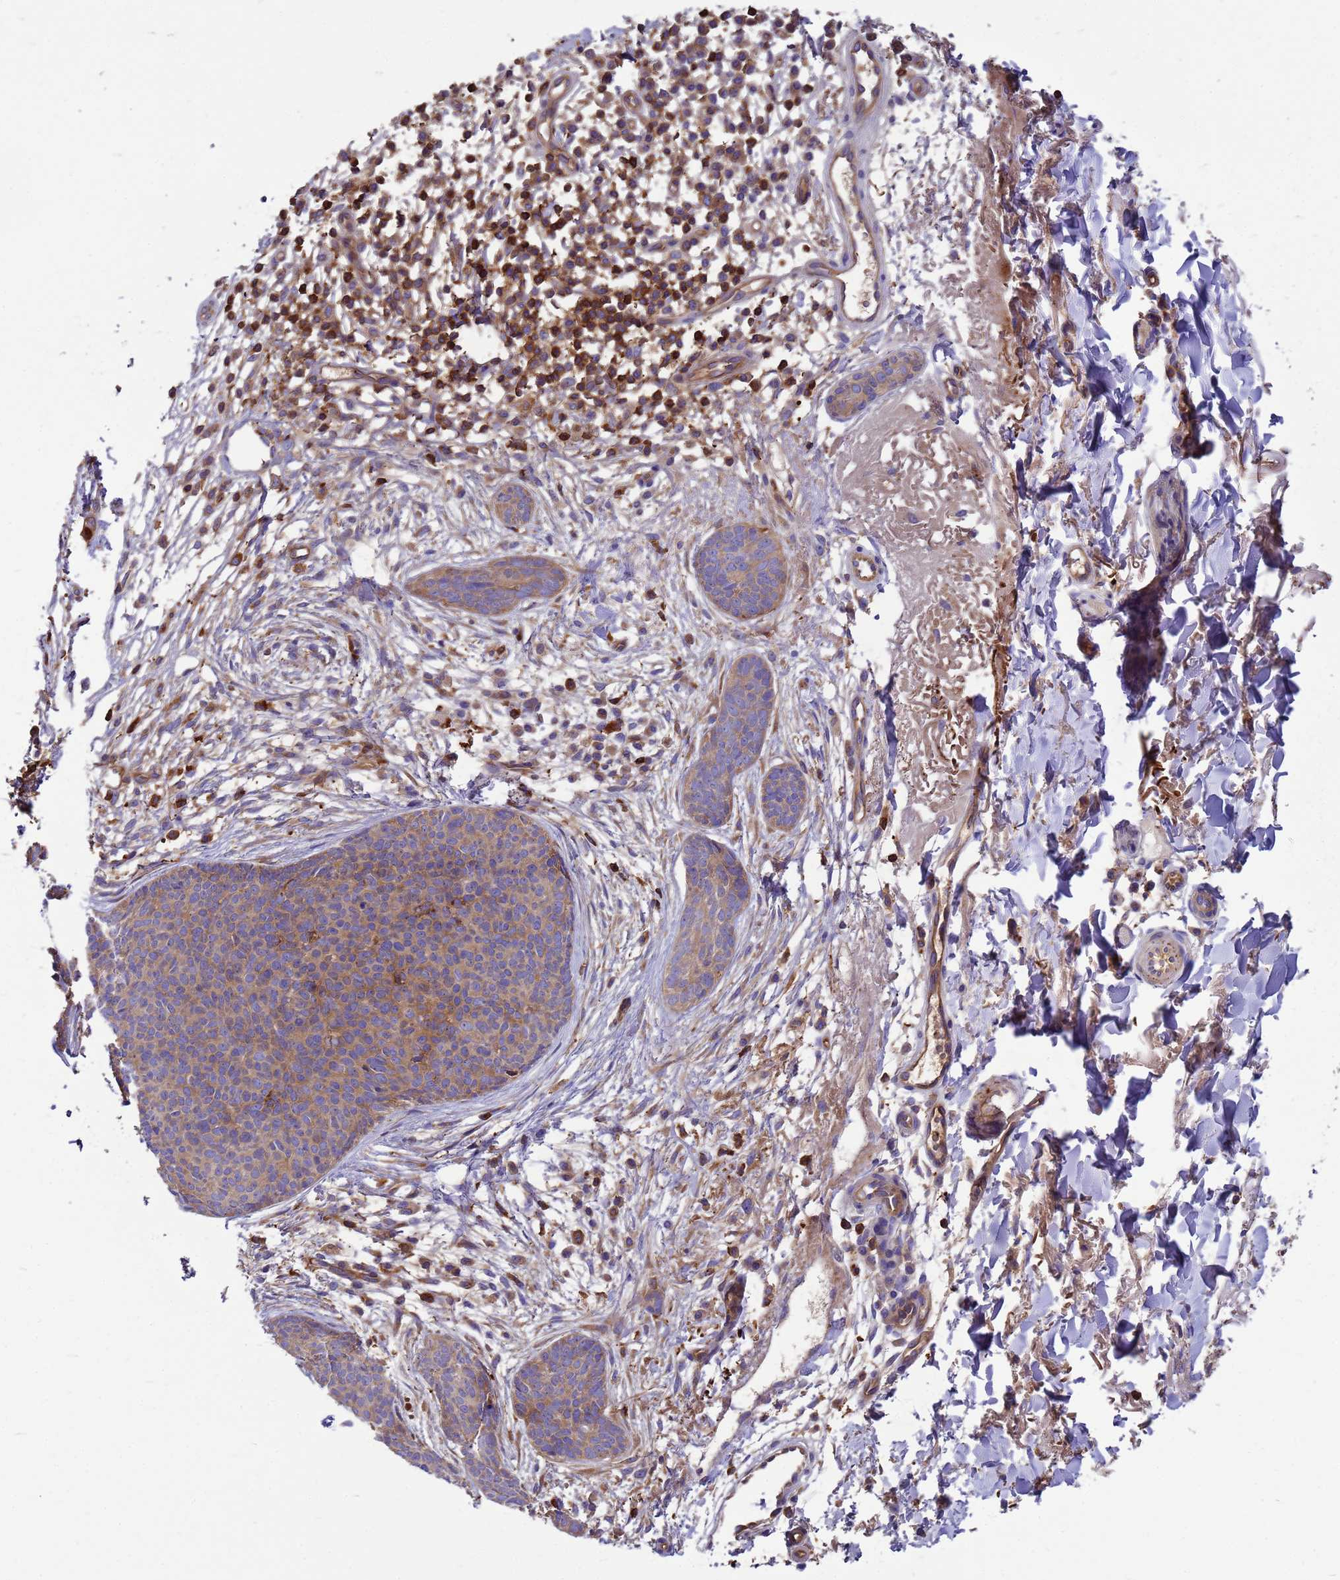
{"staining": {"intensity": "weak", "quantity": "25%-75%", "location": "cytoplasmic/membranous"}, "tissue": "skin cancer", "cell_type": "Tumor cells", "image_type": "cancer", "snomed": [{"axis": "morphology", "description": "Basal cell carcinoma"}, {"axis": "topography", "description": "Skin"}], "caption": "Immunohistochemistry (IHC) (DAB) staining of skin basal cell carcinoma demonstrates weak cytoplasmic/membranous protein staining in about 25%-75% of tumor cells.", "gene": "ZNF235", "patient": {"sex": "male", "age": 84}}